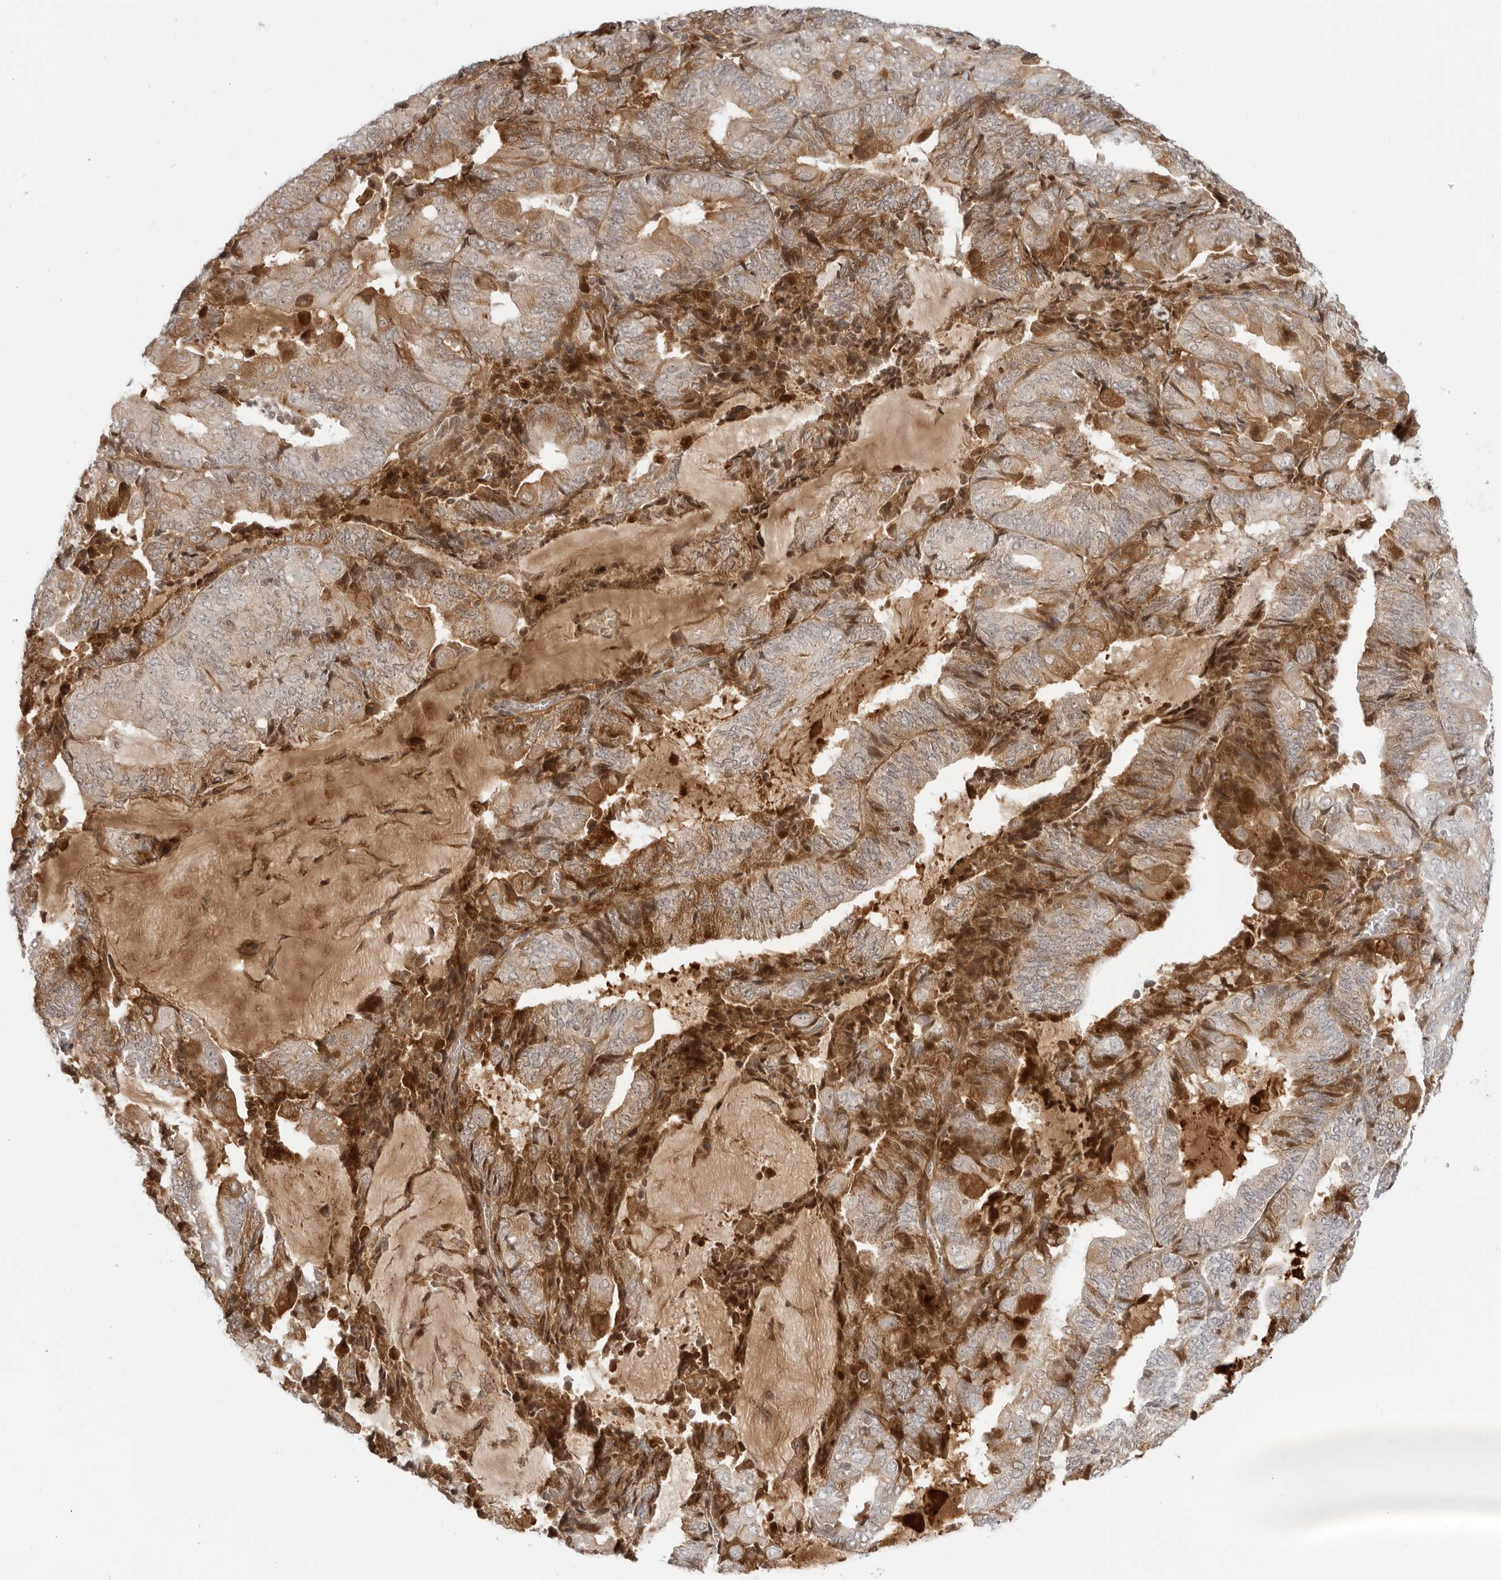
{"staining": {"intensity": "moderate", "quantity": "25%-75%", "location": "cytoplasmic/membranous"}, "tissue": "endometrial cancer", "cell_type": "Tumor cells", "image_type": "cancer", "snomed": [{"axis": "morphology", "description": "Adenocarcinoma, NOS"}, {"axis": "topography", "description": "Endometrium"}], "caption": "A brown stain highlights moderate cytoplasmic/membranous expression of a protein in human endometrial adenocarcinoma tumor cells. Immunohistochemistry (ihc) stains the protein in brown and the nuclei are stained blue.", "gene": "SUGCT", "patient": {"sex": "female", "age": 81}}